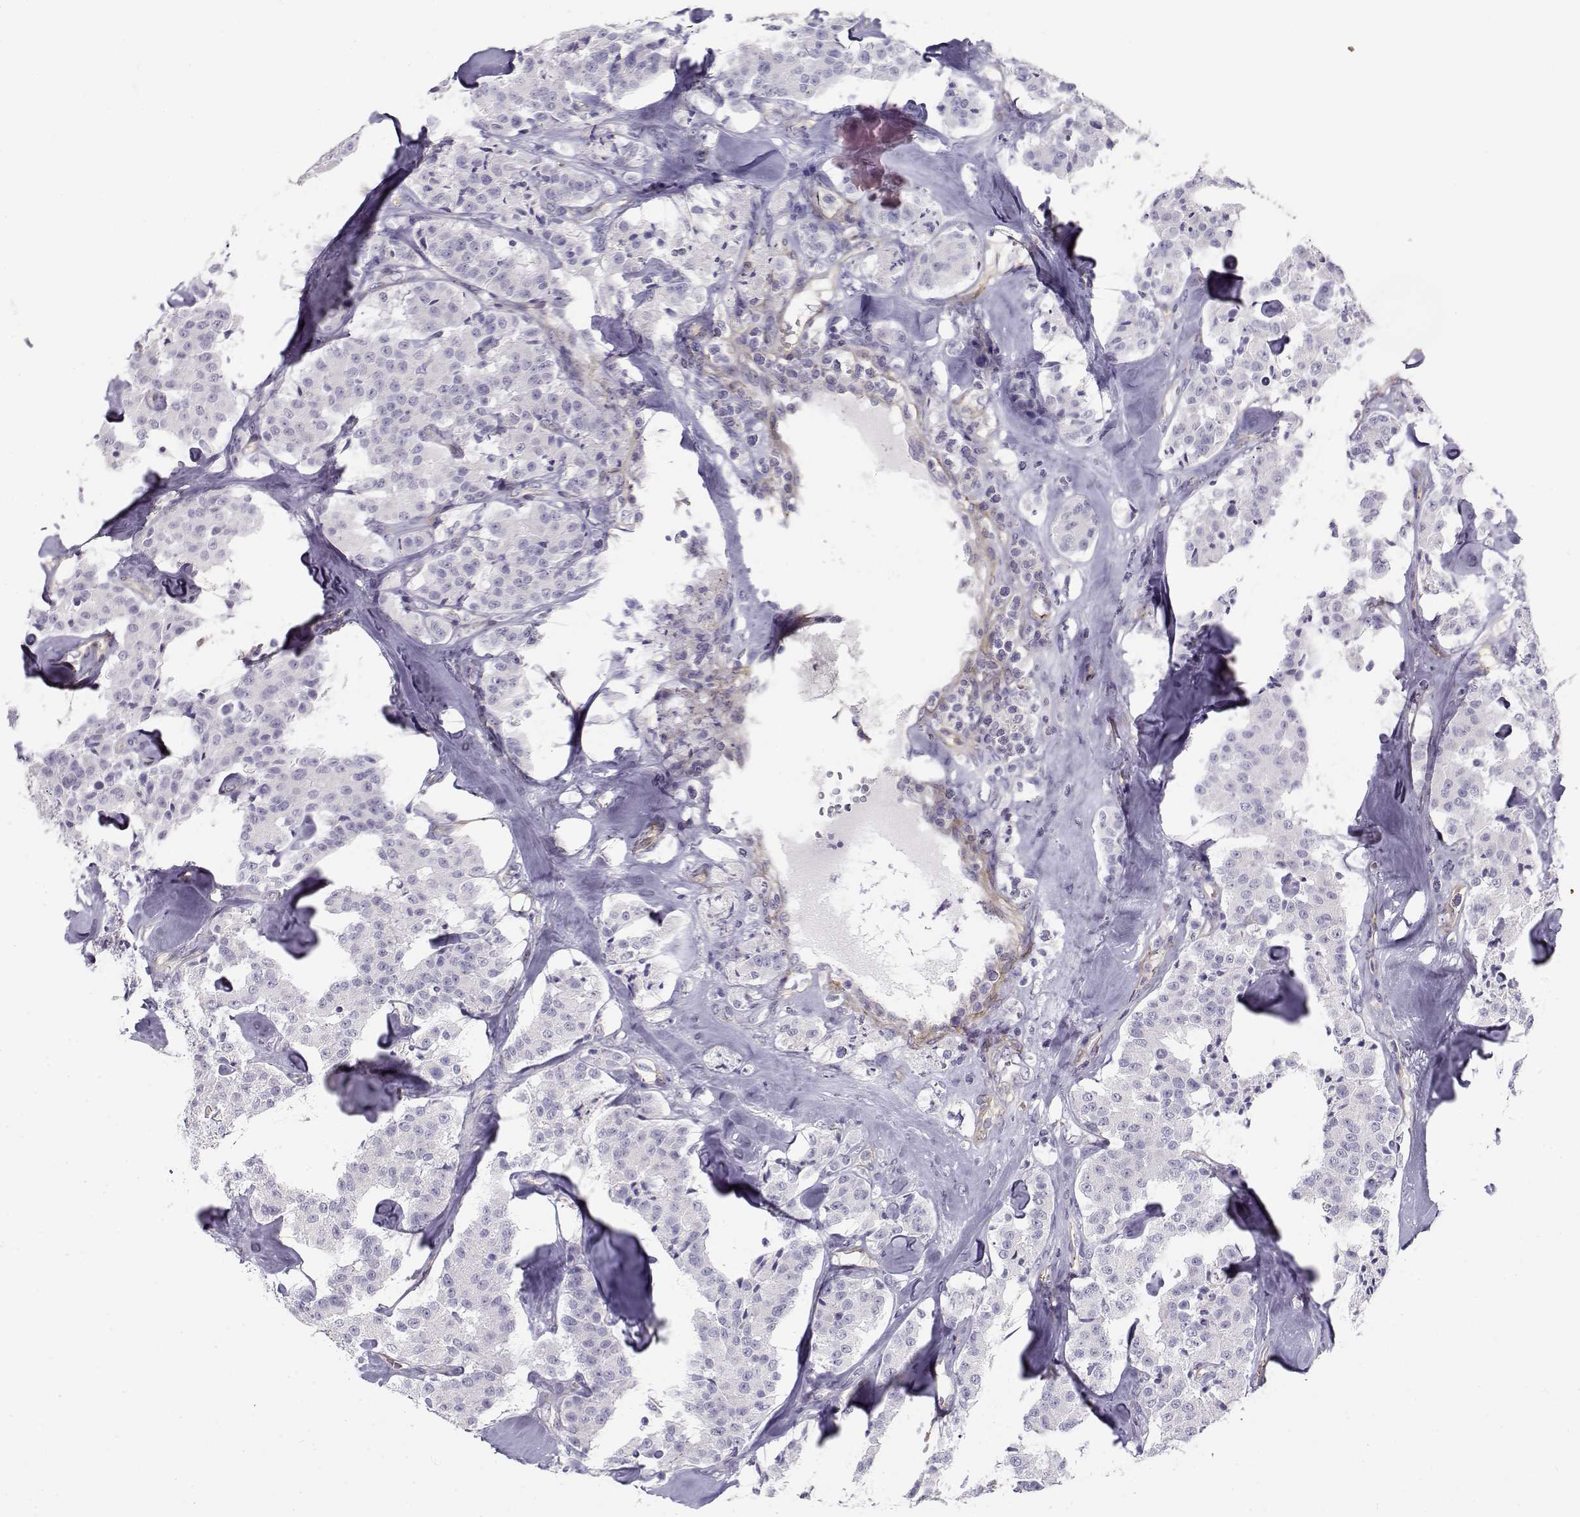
{"staining": {"intensity": "negative", "quantity": "none", "location": "none"}, "tissue": "carcinoid", "cell_type": "Tumor cells", "image_type": "cancer", "snomed": [{"axis": "morphology", "description": "Carcinoid, malignant, NOS"}, {"axis": "topography", "description": "Pancreas"}], "caption": "This is a image of immunohistochemistry staining of carcinoid (malignant), which shows no positivity in tumor cells.", "gene": "MYO1A", "patient": {"sex": "male", "age": 41}}